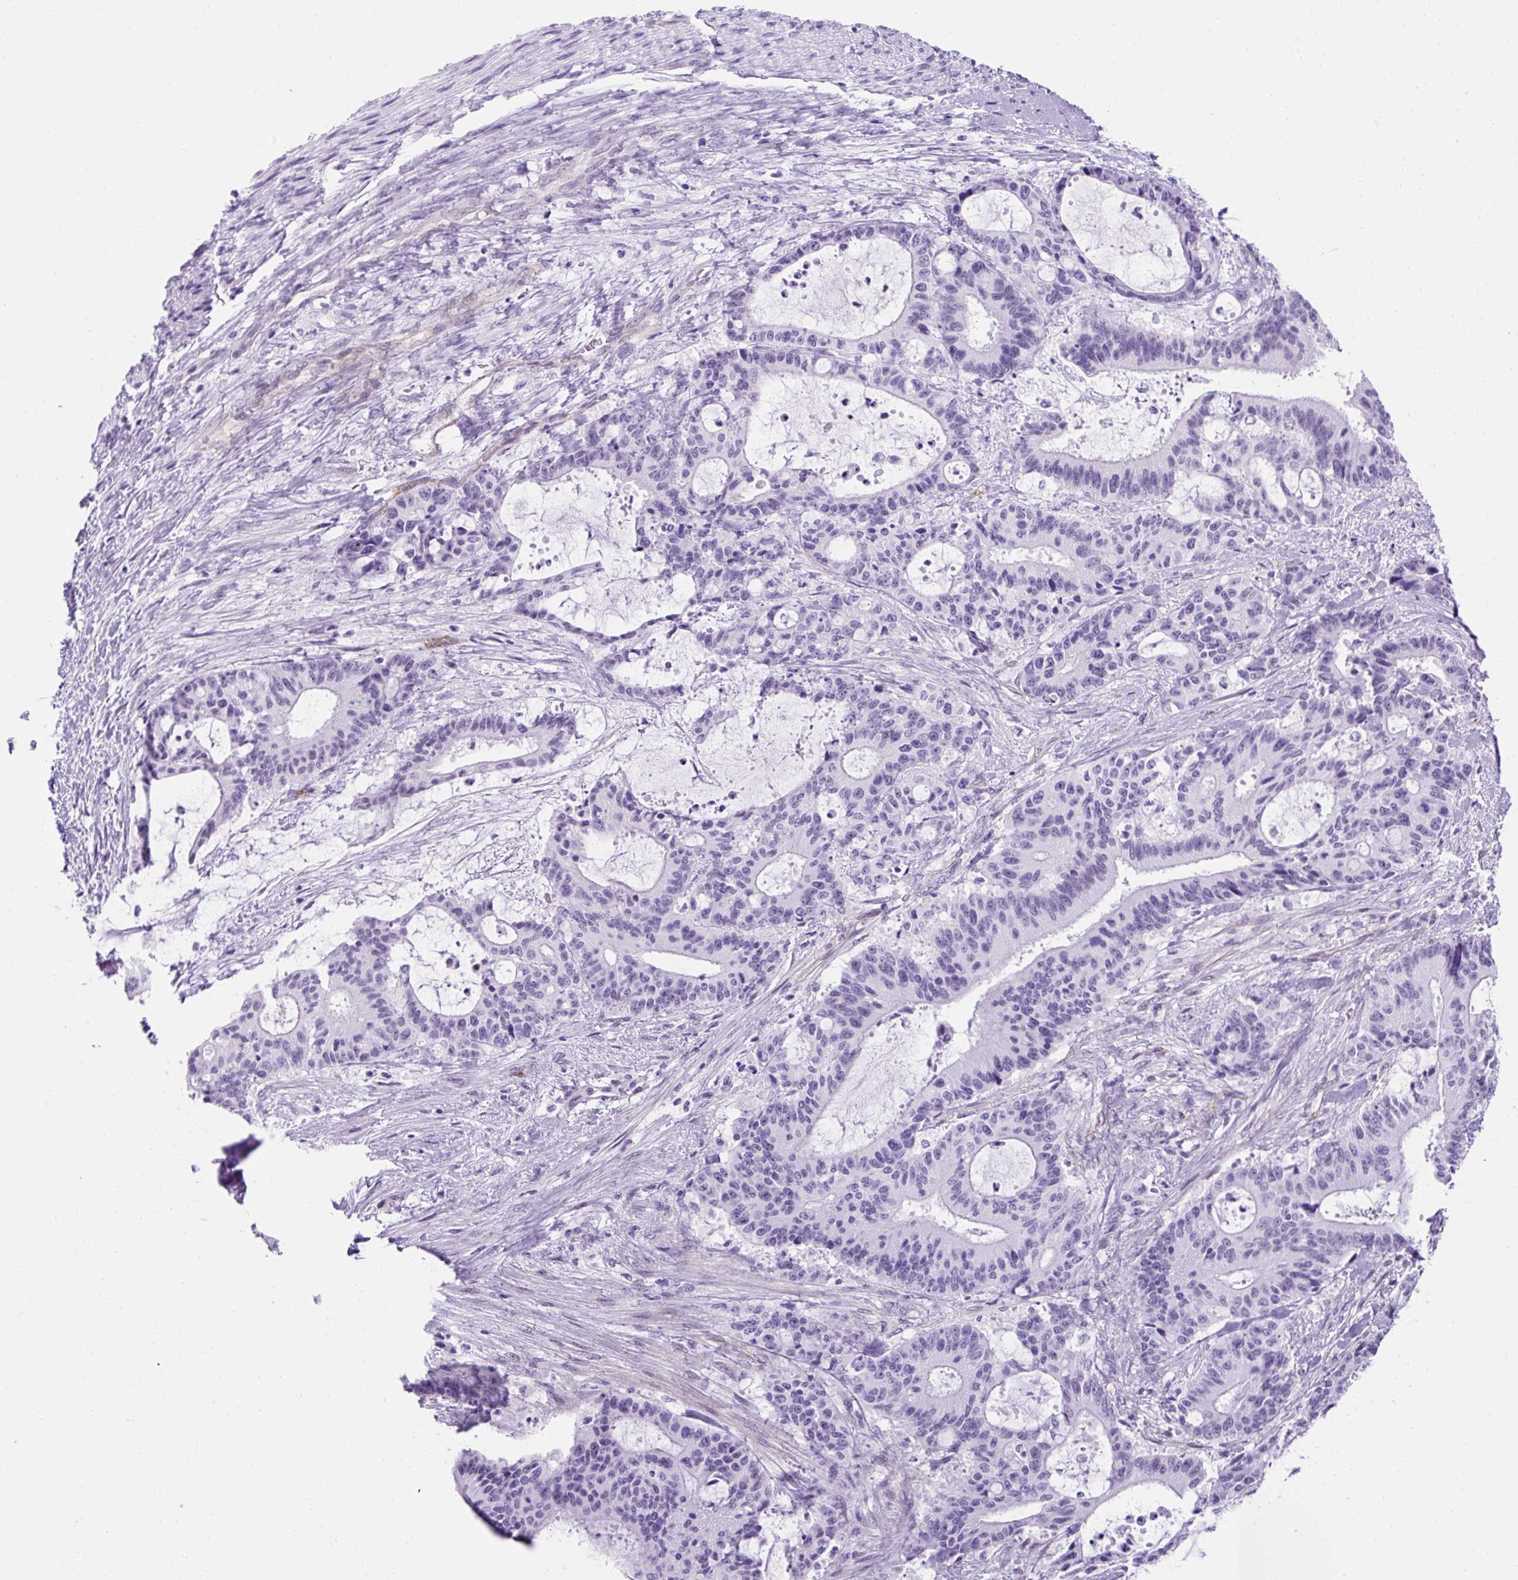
{"staining": {"intensity": "negative", "quantity": "none", "location": "none"}, "tissue": "liver cancer", "cell_type": "Tumor cells", "image_type": "cancer", "snomed": [{"axis": "morphology", "description": "Normal tissue, NOS"}, {"axis": "morphology", "description": "Cholangiocarcinoma"}, {"axis": "topography", "description": "Liver"}, {"axis": "topography", "description": "Peripheral nerve tissue"}], "caption": "Tumor cells show no significant staining in liver cancer (cholangiocarcinoma).", "gene": "KRT12", "patient": {"sex": "female", "age": 73}}